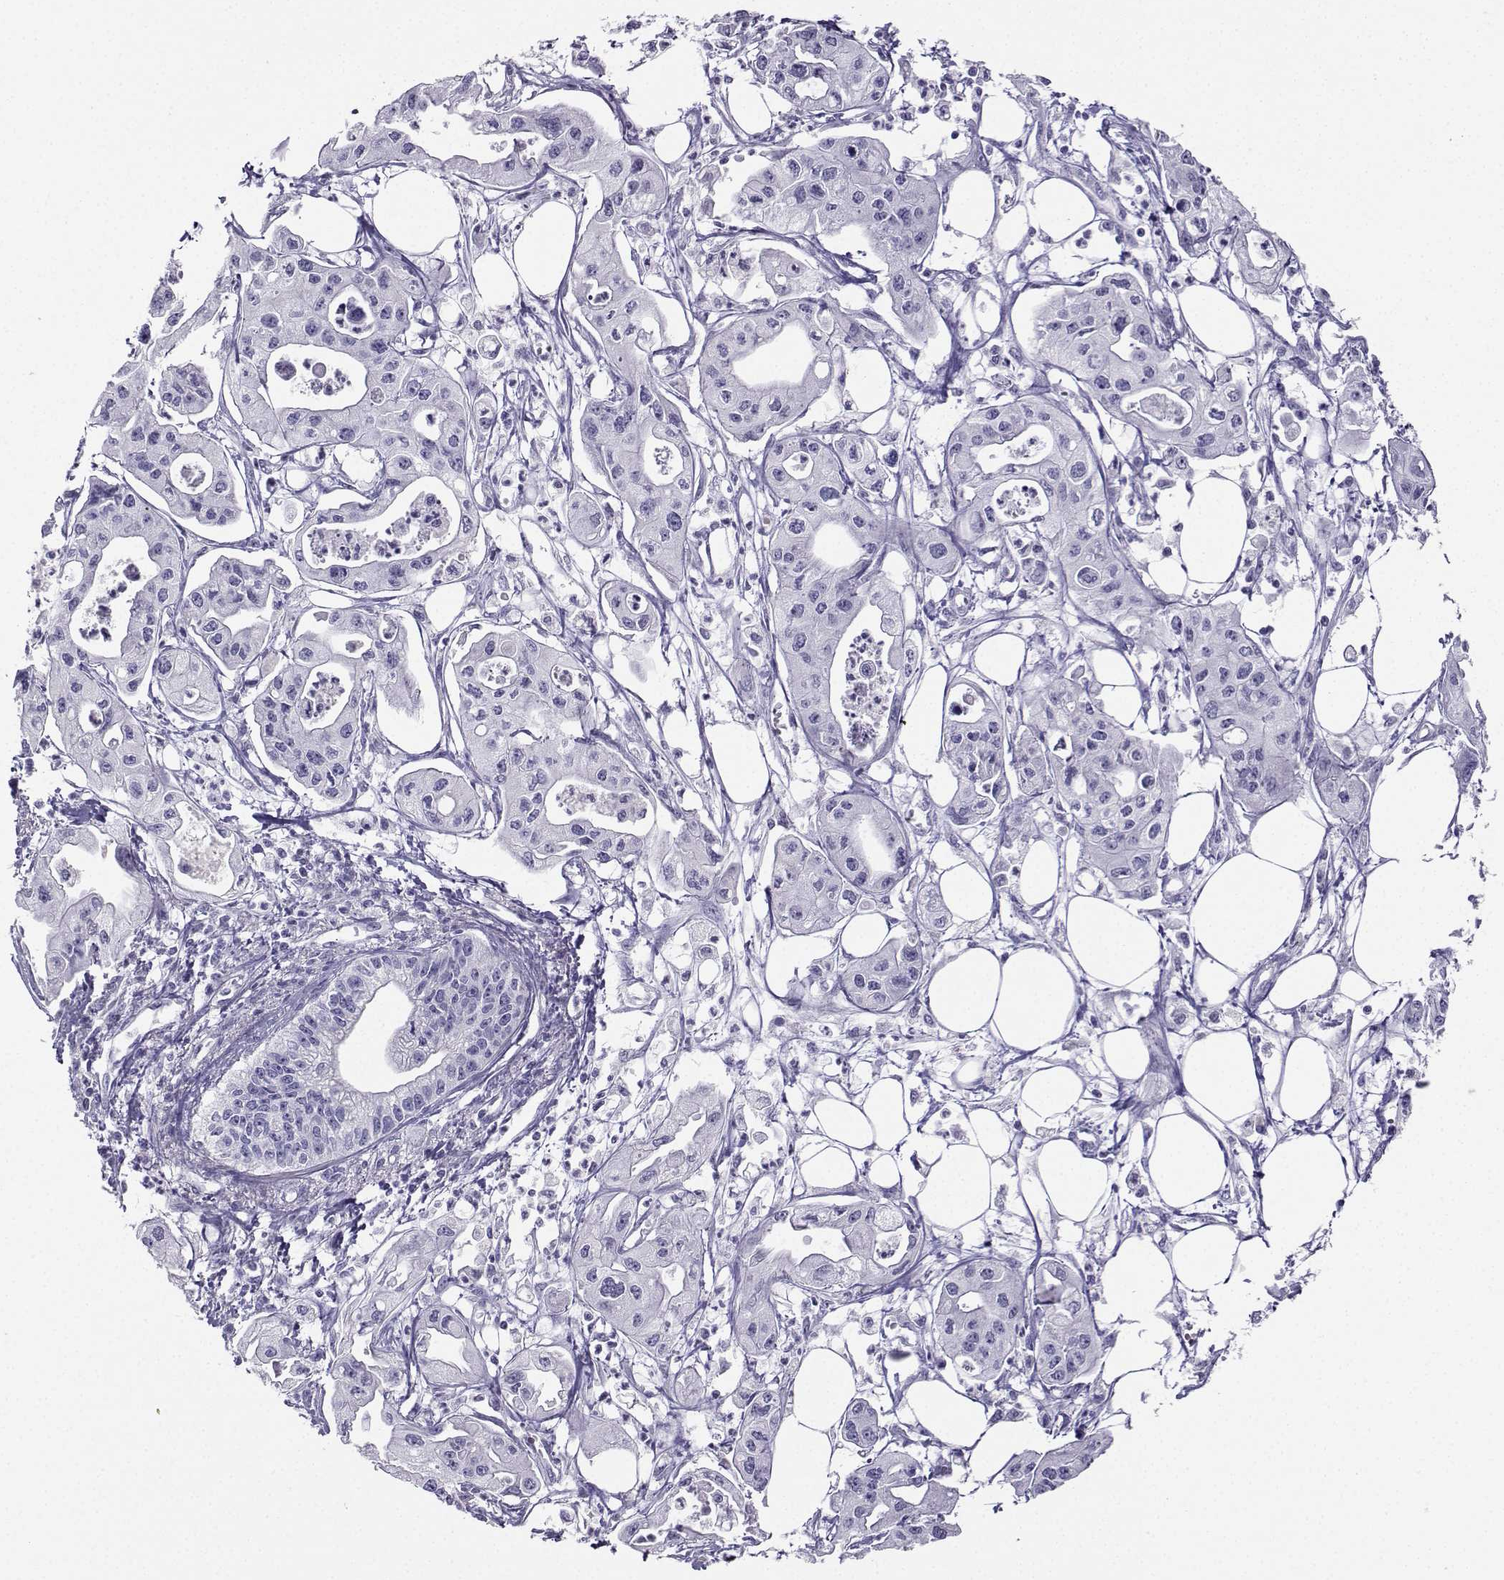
{"staining": {"intensity": "negative", "quantity": "none", "location": "none"}, "tissue": "pancreatic cancer", "cell_type": "Tumor cells", "image_type": "cancer", "snomed": [{"axis": "morphology", "description": "Adenocarcinoma, NOS"}, {"axis": "topography", "description": "Pancreas"}], "caption": "This is an immunohistochemistry (IHC) image of human pancreatic cancer (adenocarcinoma). There is no expression in tumor cells.", "gene": "FBXO24", "patient": {"sex": "male", "age": 70}}